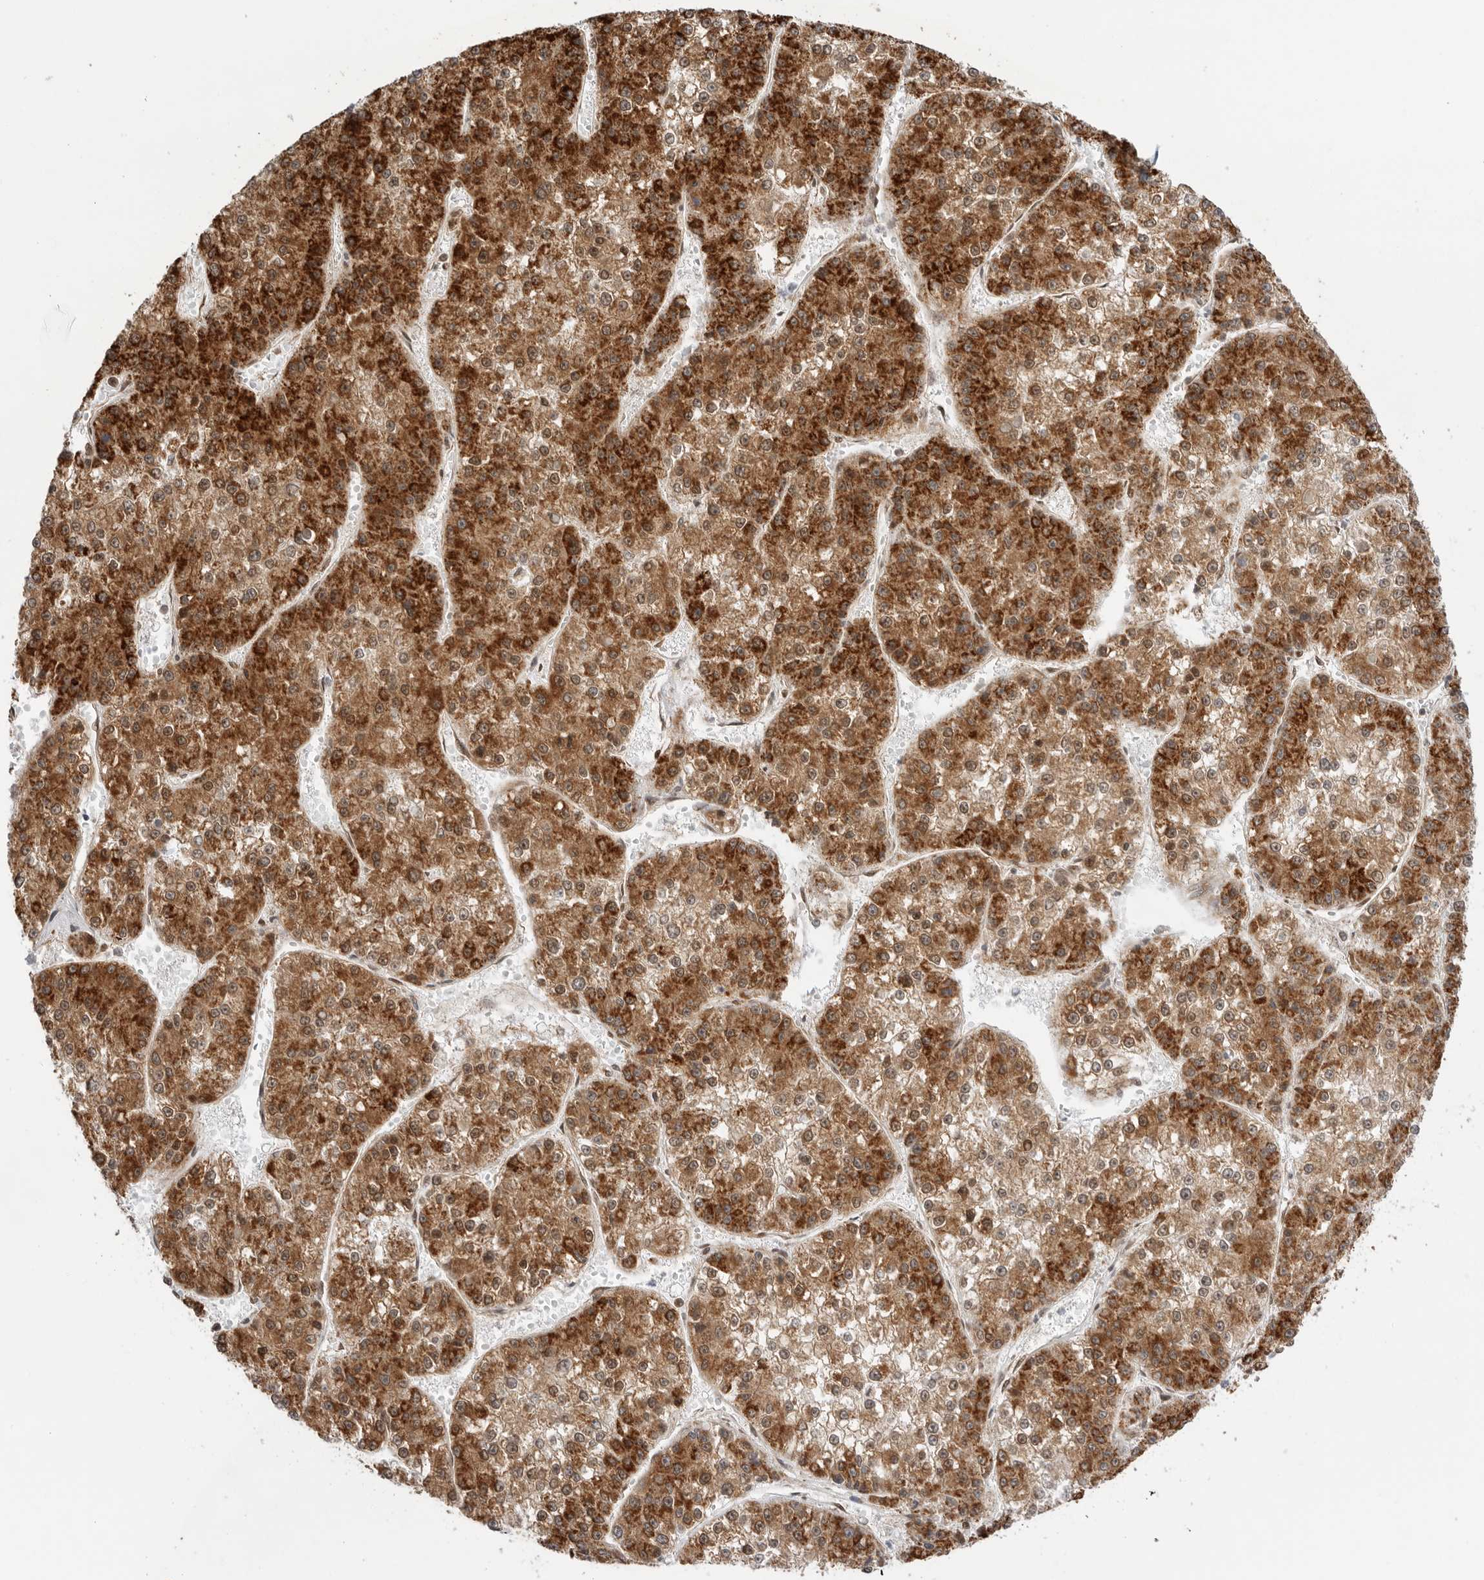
{"staining": {"intensity": "strong", "quantity": ">75%", "location": "cytoplasmic/membranous"}, "tissue": "liver cancer", "cell_type": "Tumor cells", "image_type": "cancer", "snomed": [{"axis": "morphology", "description": "Carcinoma, Hepatocellular, NOS"}, {"axis": "topography", "description": "Liver"}], "caption": "Protein expression analysis of human liver hepatocellular carcinoma reveals strong cytoplasmic/membranous expression in approximately >75% of tumor cells. (DAB IHC with brightfield microscopy, high magnification).", "gene": "DCAF8", "patient": {"sex": "female", "age": 73}}